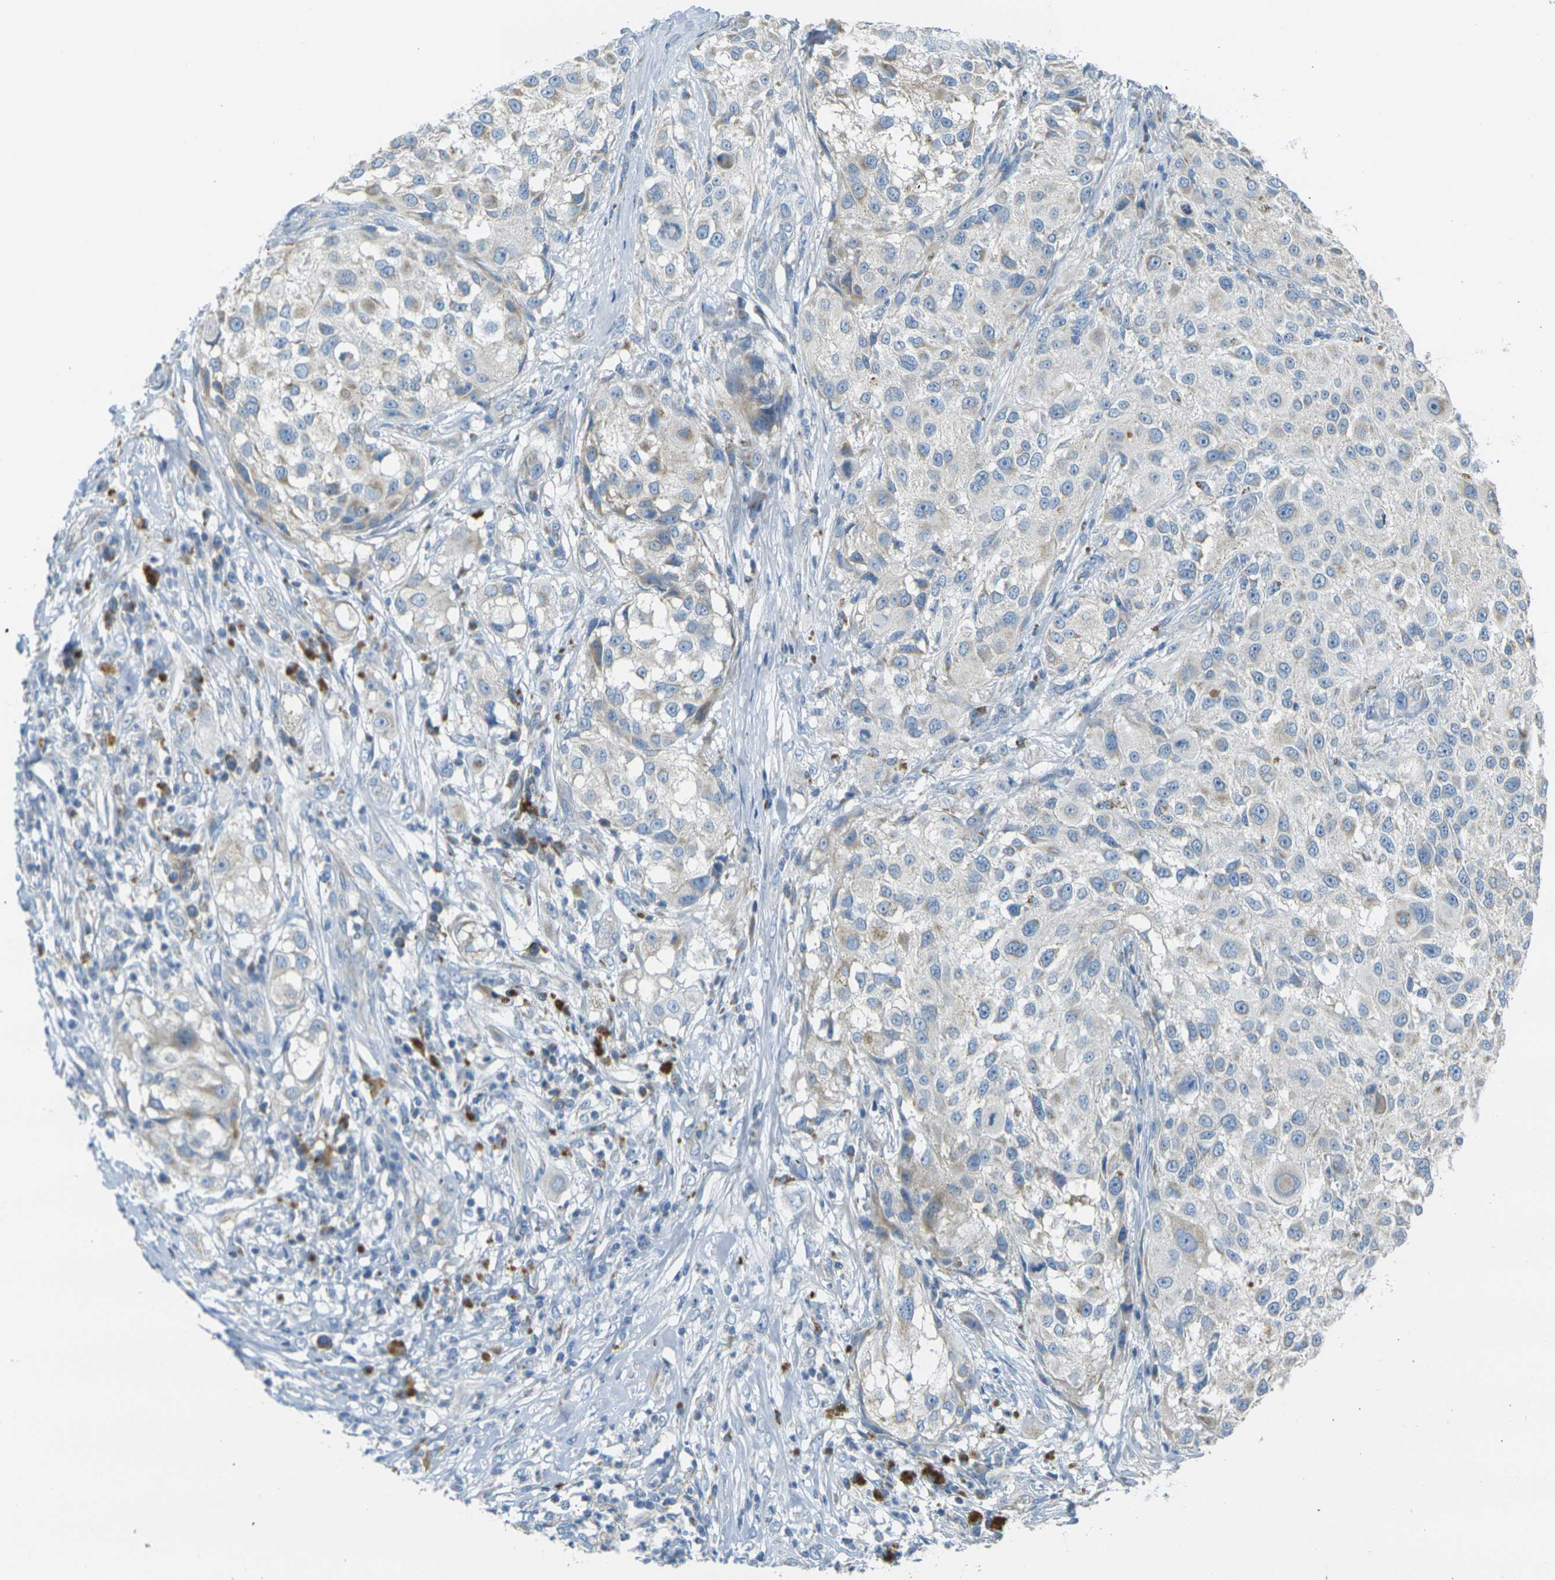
{"staining": {"intensity": "negative", "quantity": "none", "location": "none"}, "tissue": "melanoma", "cell_type": "Tumor cells", "image_type": "cancer", "snomed": [{"axis": "morphology", "description": "Necrosis, NOS"}, {"axis": "morphology", "description": "Malignant melanoma, NOS"}, {"axis": "topography", "description": "Skin"}], "caption": "DAB (3,3'-diaminobenzidine) immunohistochemical staining of malignant melanoma exhibits no significant expression in tumor cells.", "gene": "PARD6B", "patient": {"sex": "female", "age": 87}}